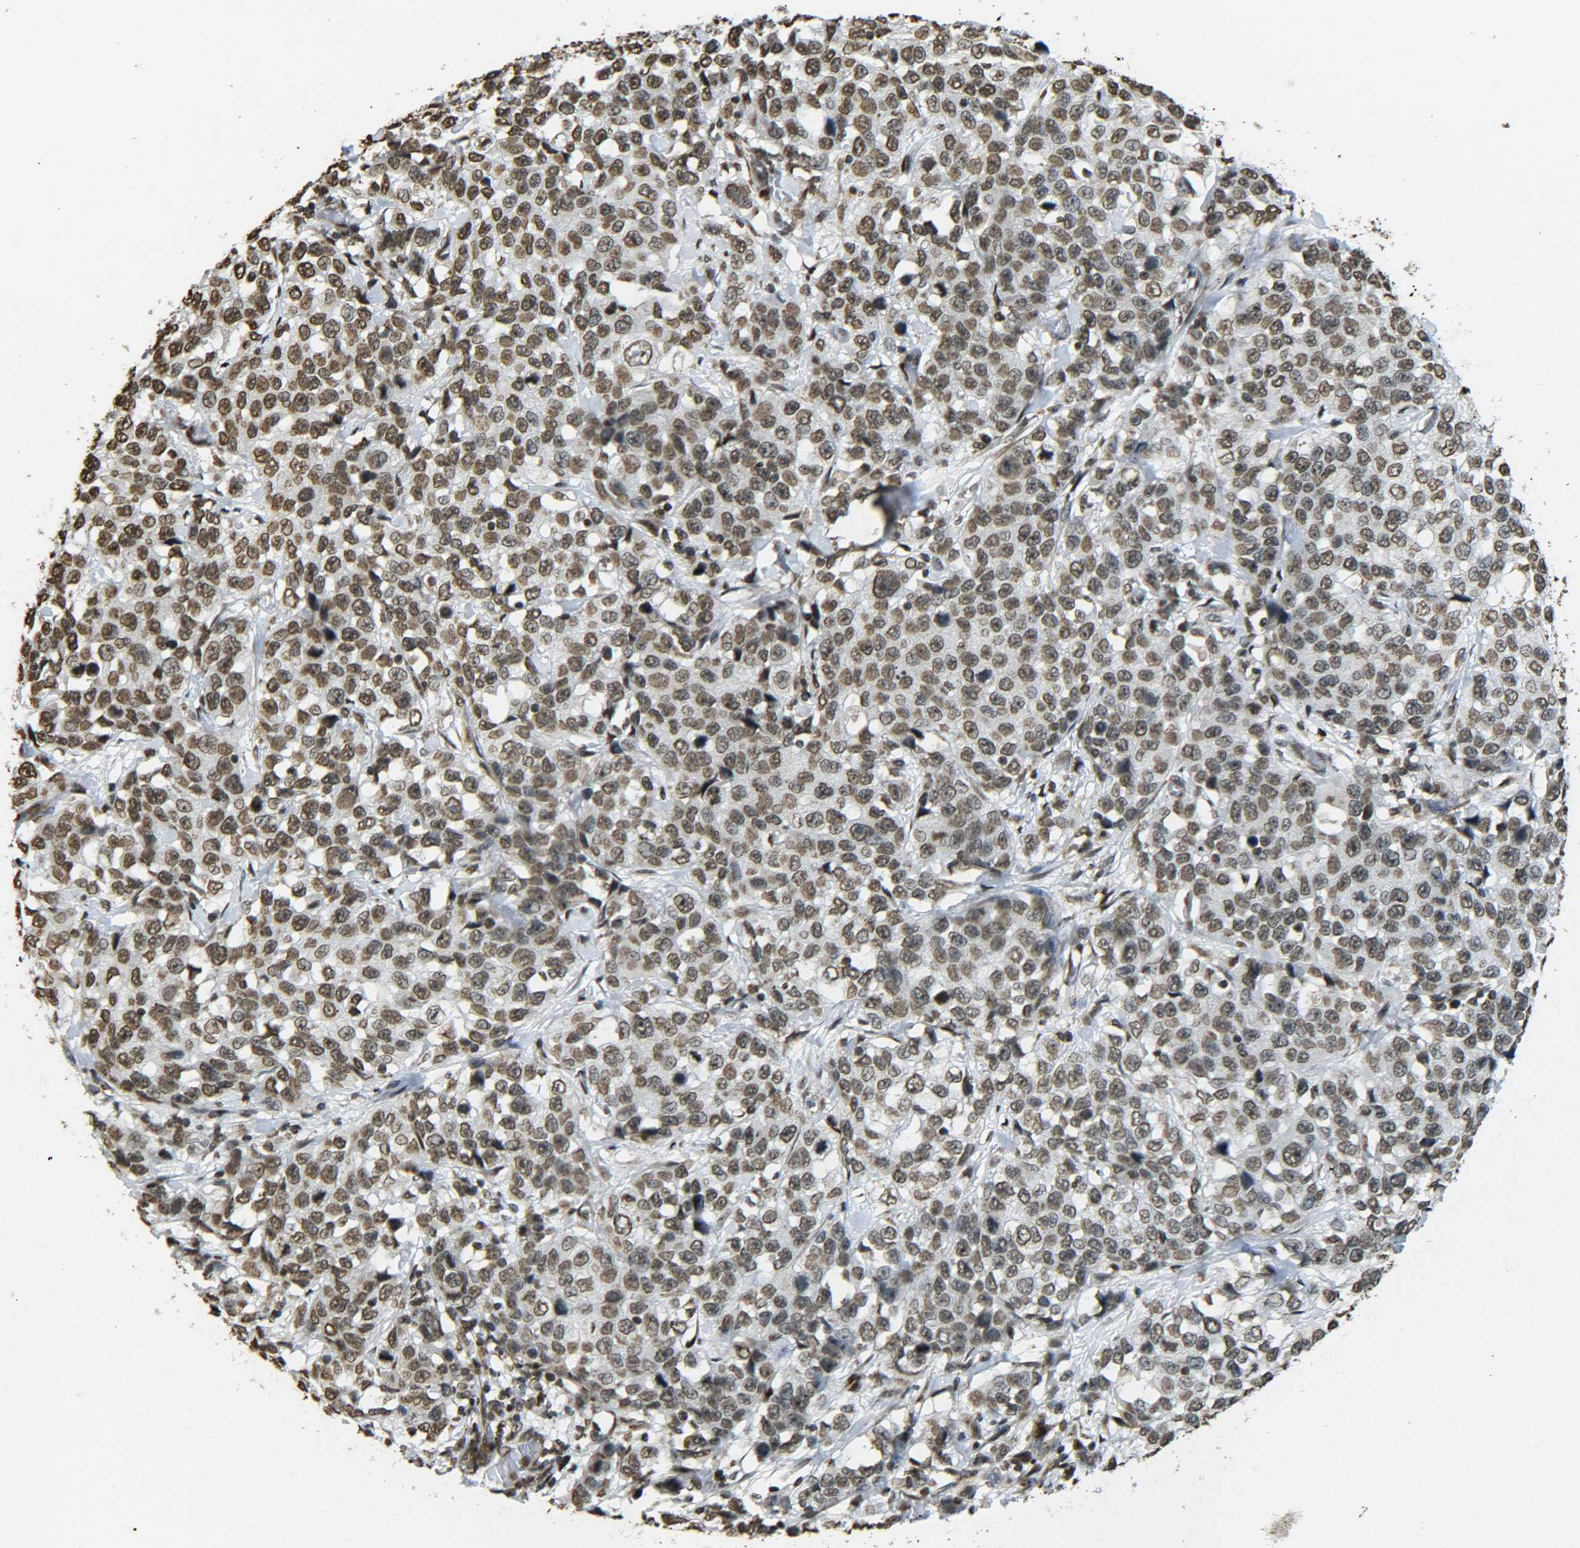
{"staining": {"intensity": "moderate", "quantity": ">75%", "location": "nuclear"}, "tissue": "stomach cancer", "cell_type": "Tumor cells", "image_type": "cancer", "snomed": [{"axis": "morphology", "description": "Normal tissue, NOS"}, {"axis": "morphology", "description": "Adenocarcinoma, NOS"}, {"axis": "topography", "description": "Stomach"}], "caption": "Stomach cancer (adenocarcinoma) stained with DAB immunohistochemistry shows medium levels of moderate nuclear expression in about >75% of tumor cells. (DAB IHC with brightfield microscopy, high magnification).", "gene": "NEUROG2", "patient": {"sex": "male", "age": 48}}